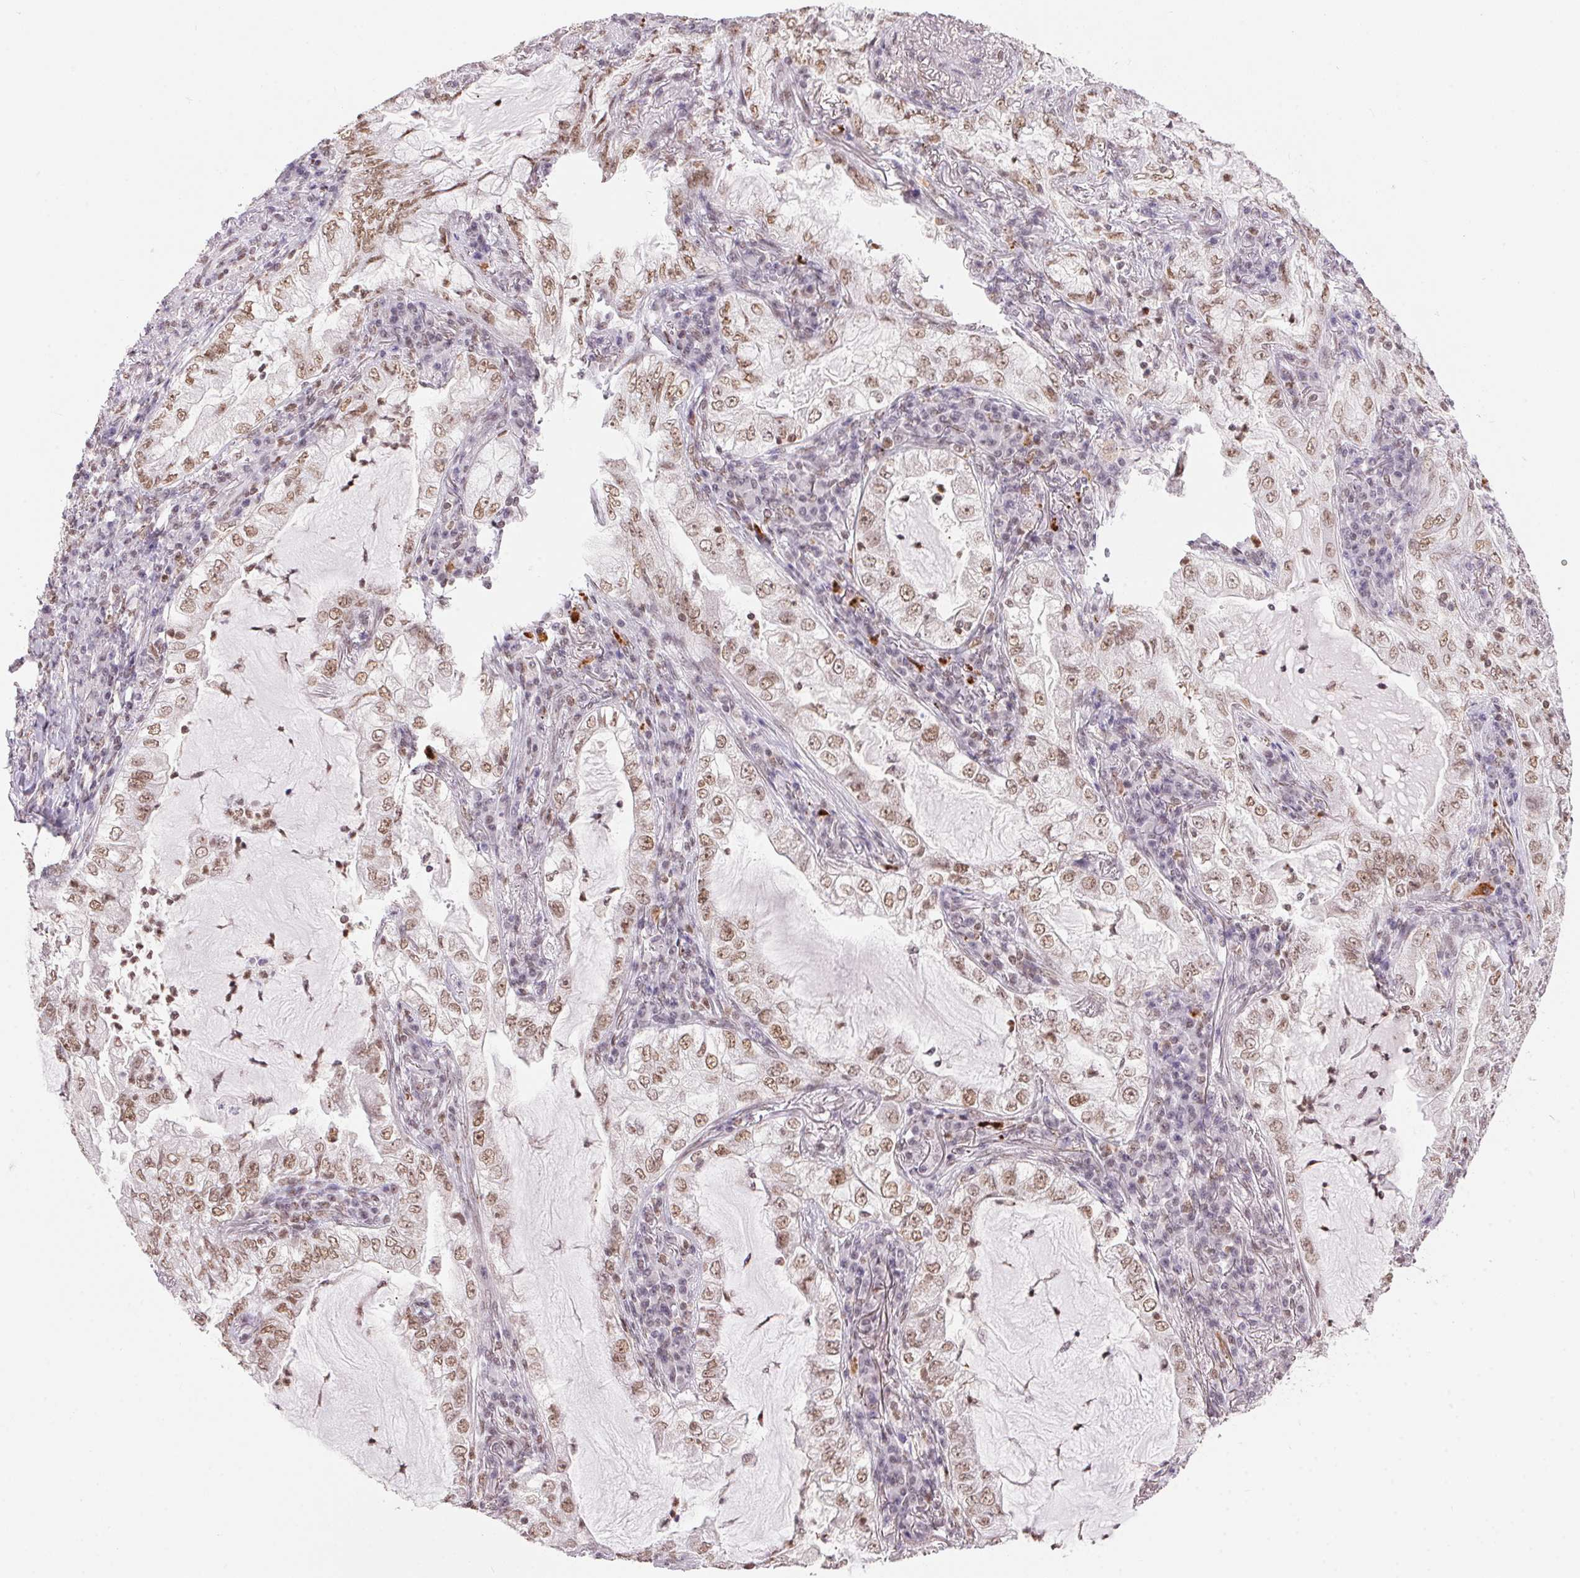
{"staining": {"intensity": "moderate", "quantity": ">75%", "location": "nuclear"}, "tissue": "lung cancer", "cell_type": "Tumor cells", "image_type": "cancer", "snomed": [{"axis": "morphology", "description": "Adenocarcinoma, NOS"}, {"axis": "topography", "description": "Lung"}], "caption": "Moderate nuclear protein expression is seen in about >75% of tumor cells in adenocarcinoma (lung). The protein of interest is shown in brown color, while the nuclei are stained blue.", "gene": "NFE2L1", "patient": {"sex": "female", "age": 73}}